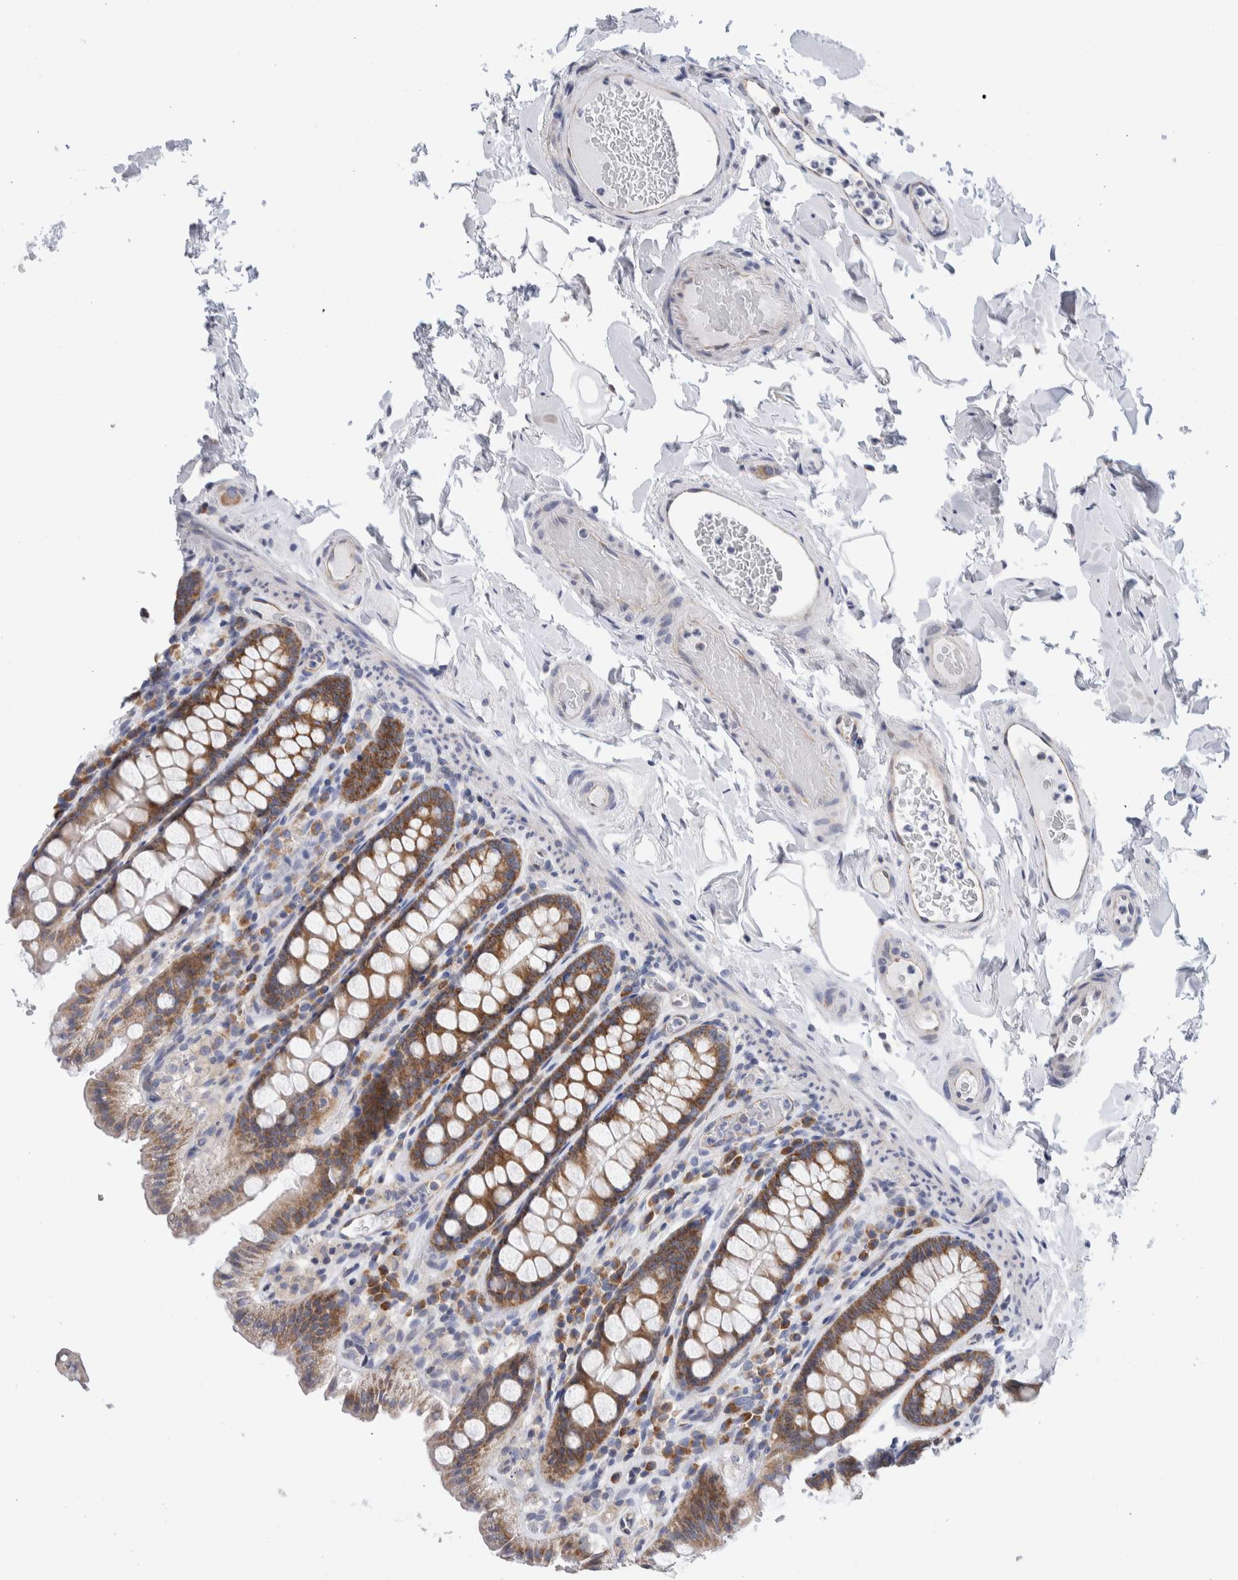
{"staining": {"intensity": "weak", "quantity": "<25%", "location": "cytoplasmic/membranous"}, "tissue": "colon", "cell_type": "Endothelial cells", "image_type": "normal", "snomed": [{"axis": "morphology", "description": "Normal tissue, NOS"}, {"axis": "topography", "description": "Colon"}, {"axis": "topography", "description": "Peripheral nerve tissue"}], "caption": "IHC photomicrograph of normal colon: colon stained with DAB (3,3'-diaminobenzidine) demonstrates no significant protein staining in endothelial cells.", "gene": "RACK1", "patient": {"sex": "female", "age": 61}}